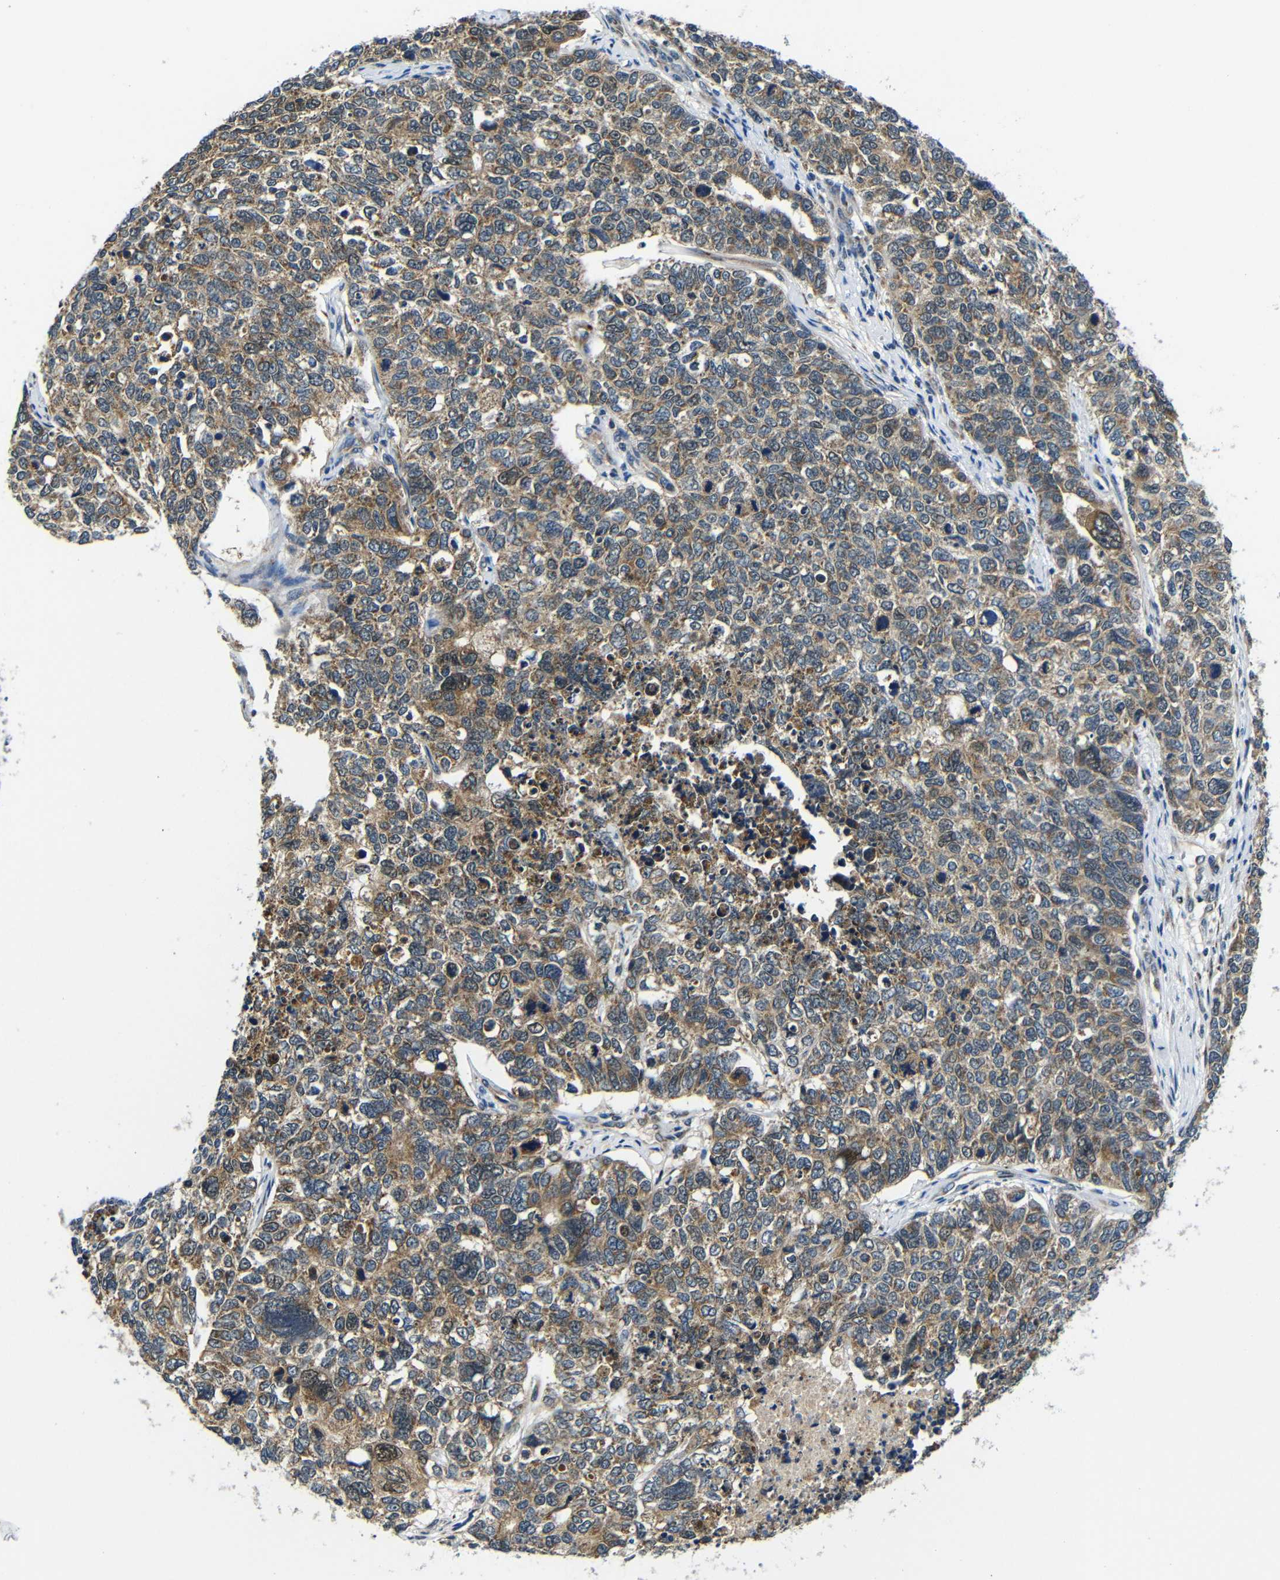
{"staining": {"intensity": "moderate", "quantity": ">75%", "location": "cytoplasmic/membranous"}, "tissue": "cervical cancer", "cell_type": "Tumor cells", "image_type": "cancer", "snomed": [{"axis": "morphology", "description": "Squamous cell carcinoma, NOS"}, {"axis": "topography", "description": "Cervix"}], "caption": "The histopathology image shows staining of squamous cell carcinoma (cervical), revealing moderate cytoplasmic/membranous protein positivity (brown color) within tumor cells.", "gene": "FKBP14", "patient": {"sex": "female", "age": 63}}